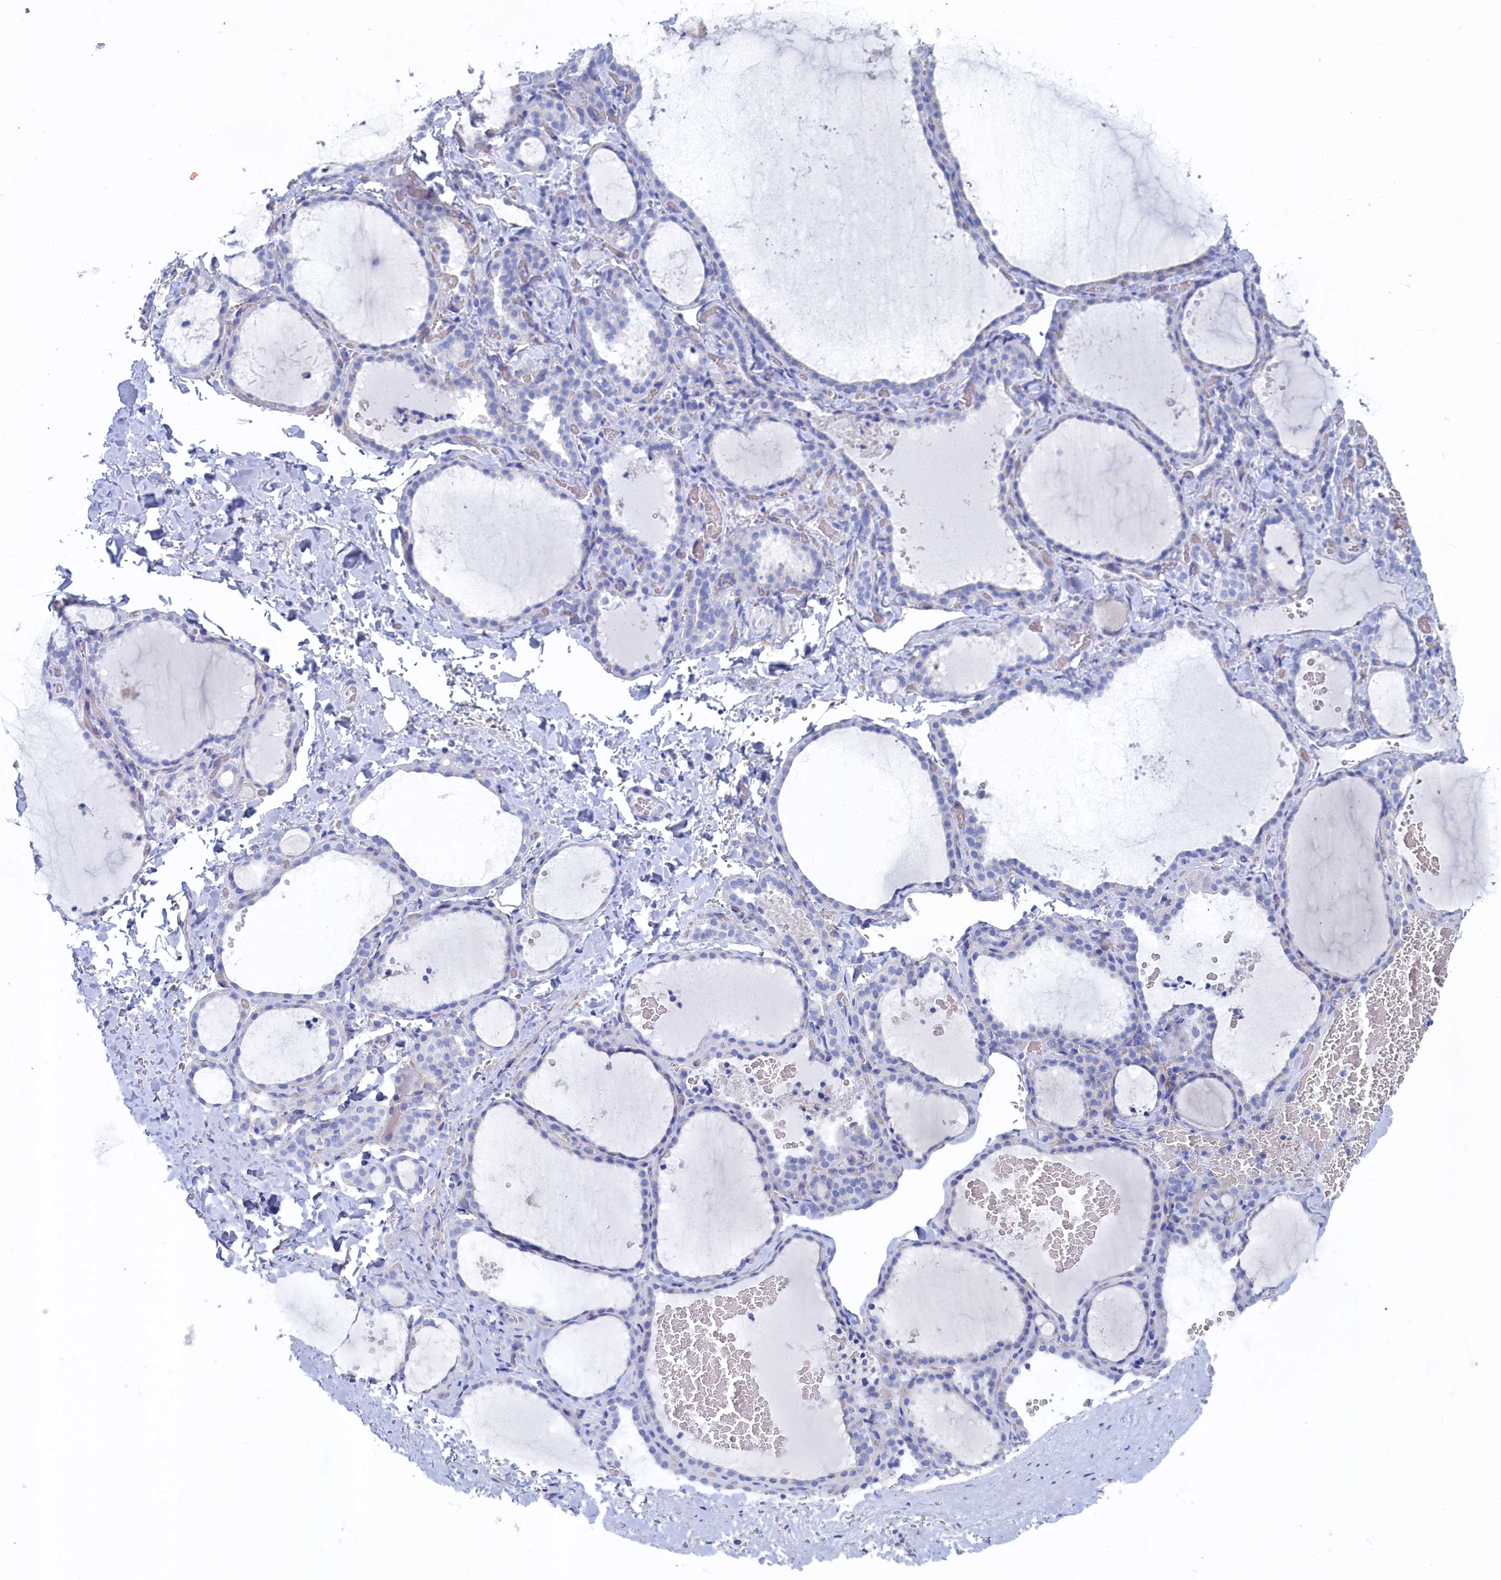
{"staining": {"intensity": "negative", "quantity": "none", "location": "none"}, "tissue": "thyroid gland", "cell_type": "Glandular cells", "image_type": "normal", "snomed": [{"axis": "morphology", "description": "Normal tissue, NOS"}, {"axis": "topography", "description": "Thyroid gland"}], "caption": "This is a photomicrograph of immunohistochemistry staining of unremarkable thyroid gland, which shows no positivity in glandular cells. (IHC, brightfield microscopy, high magnification).", "gene": "TMOD2", "patient": {"sex": "female", "age": 22}}